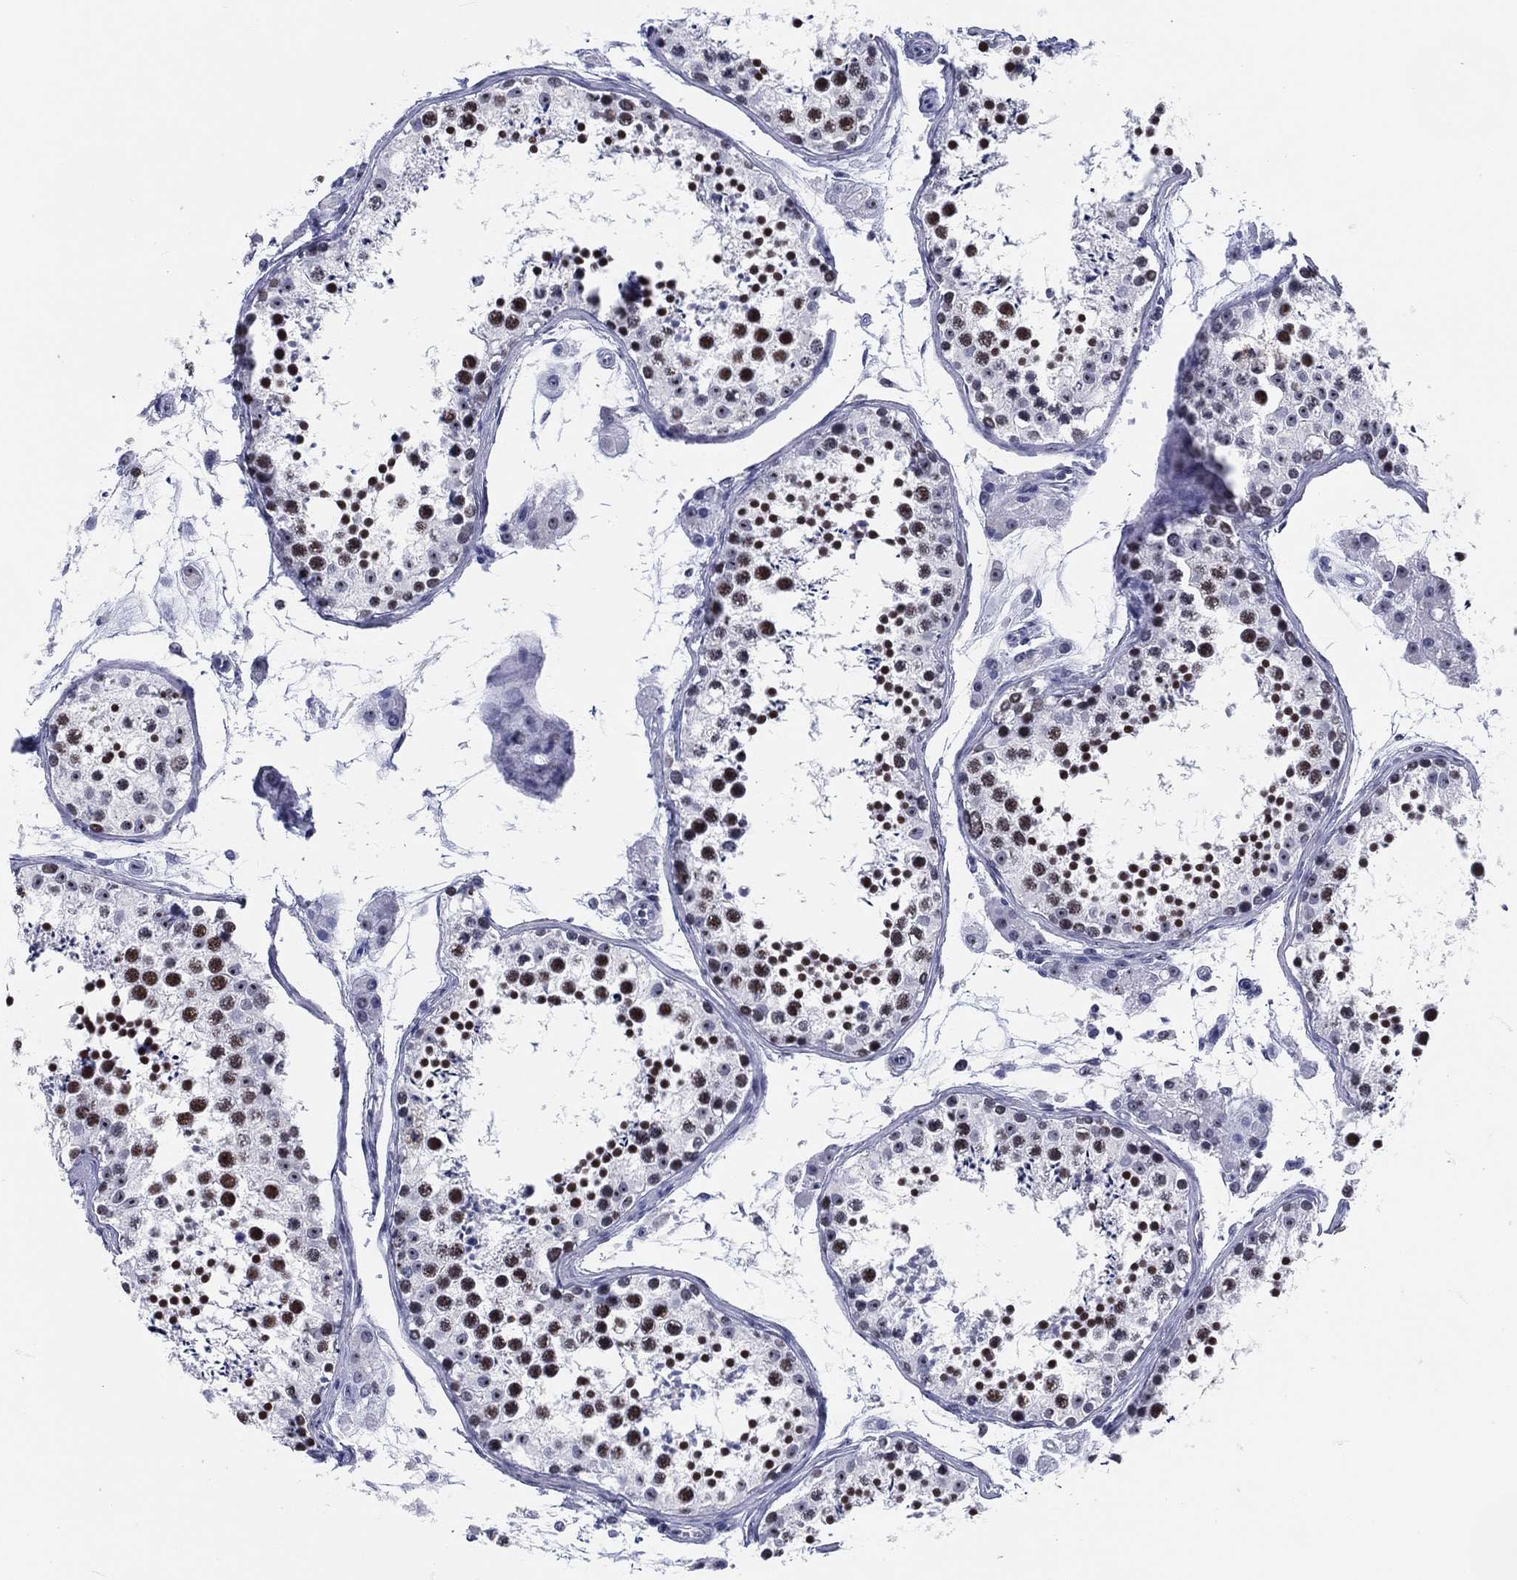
{"staining": {"intensity": "strong", "quantity": "25%-75%", "location": "nuclear"}, "tissue": "testis", "cell_type": "Cells in seminiferous ducts", "image_type": "normal", "snomed": [{"axis": "morphology", "description": "Normal tissue, NOS"}, {"axis": "topography", "description": "Testis"}], "caption": "Testis stained with DAB immunohistochemistry (IHC) demonstrates high levels of strong nuclear expression in approximately 25%-75% of cells in seminiferous ducts. (Stains: DAB (3,3'-diaminobenzidine) in brown, nuclei in blue, Microscopy: brightfield microscopy at high magnification).", "gene": "MAPK8IP1", "patient": {"sex": "male", "age": 41}}